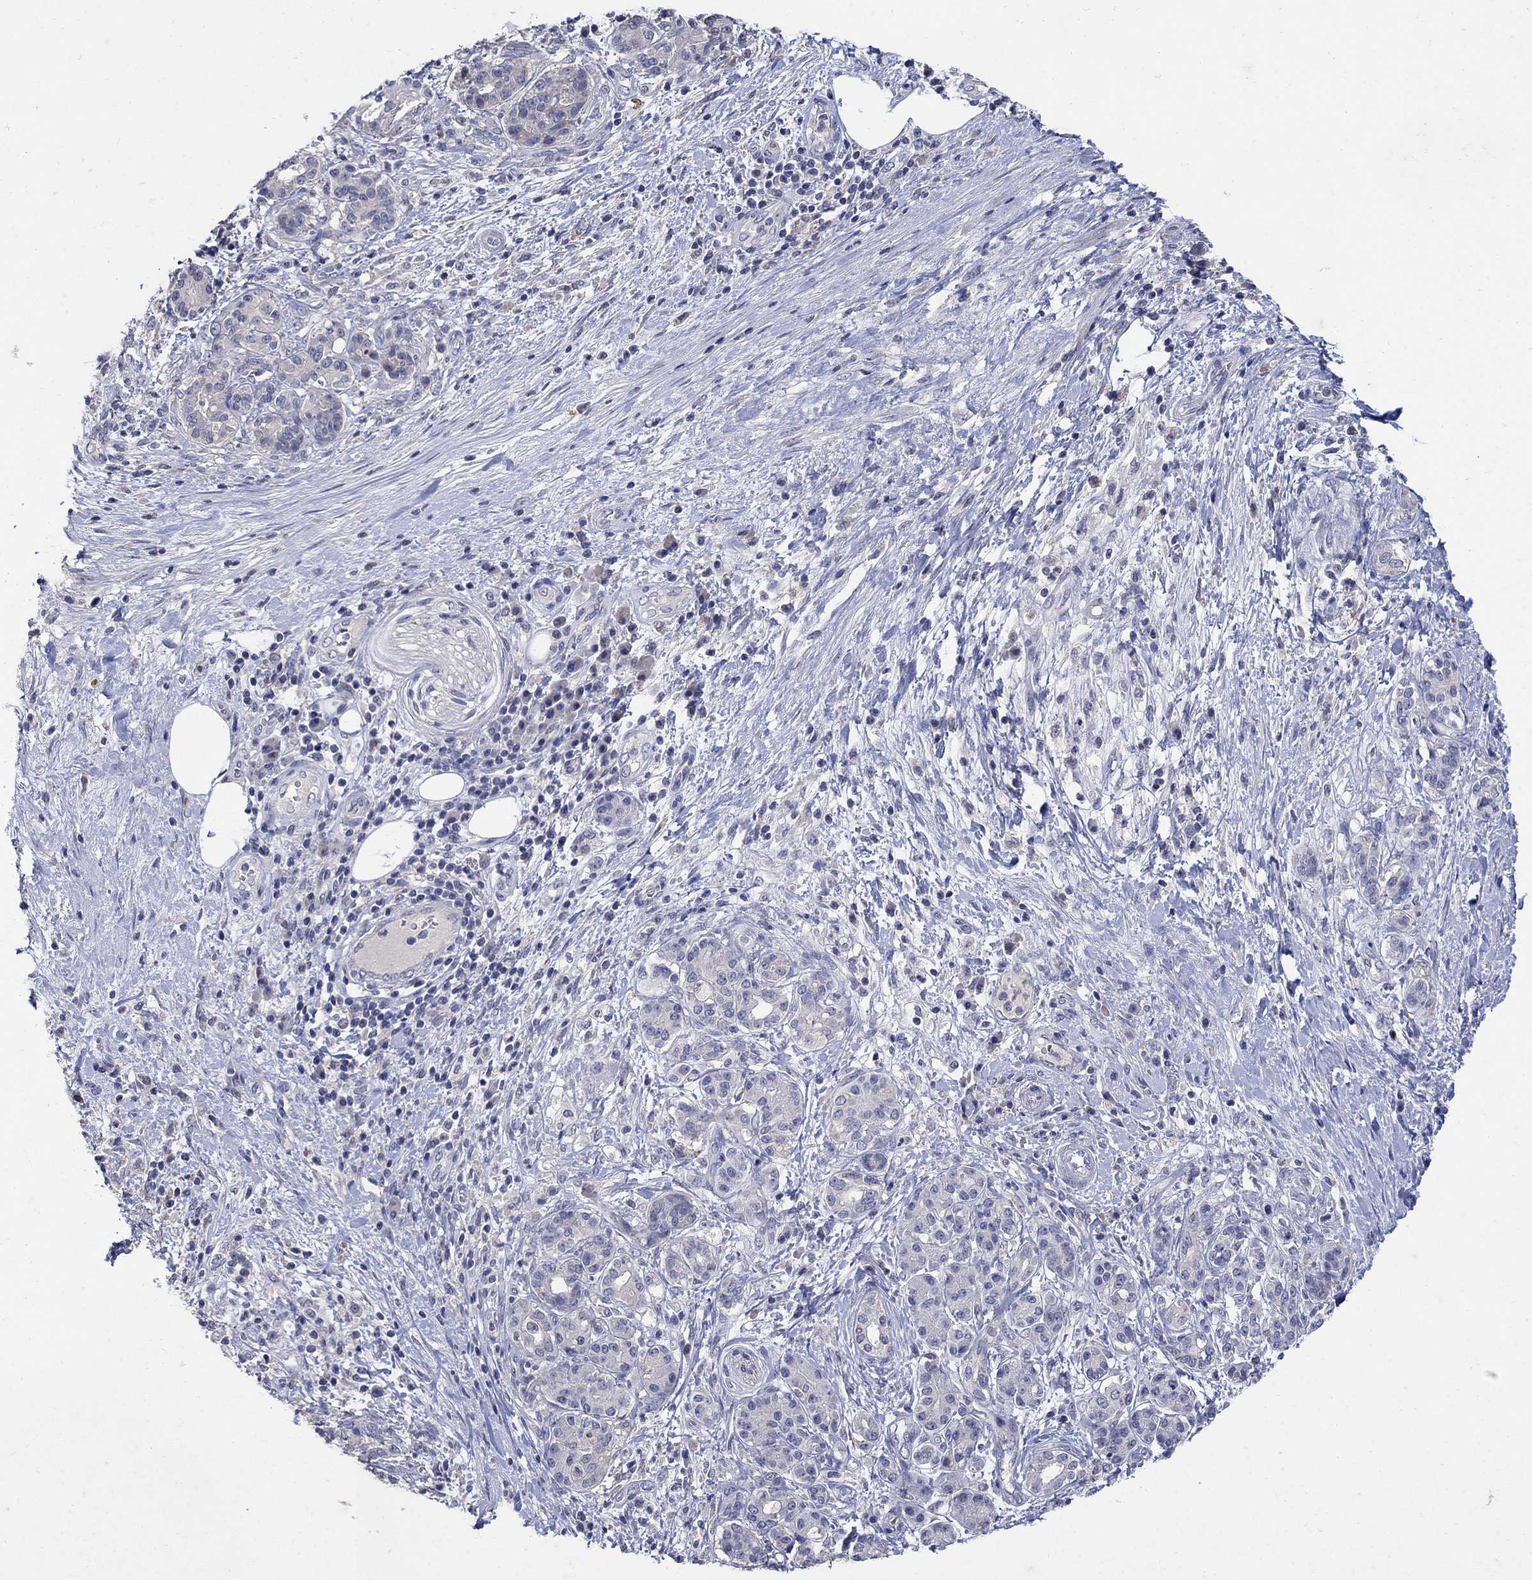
{"staining": {"intensity": "negative", "quantity": "none", "location": "none"}, "tissue": "pancreatic cancer", "cell_type": "Tumor cells", "image_type": "cancer", "snomed": [{"axis": "morphology", "description": "Adenocarcinoma, NOS"}, {"axis": "topography", "description": "Pancreas"}], "caption": "The immunohistochemistry (IHC) histopathology image has no significant positivity in tumor cells of adenocarcinoma (pancreatic) tissue.", "gene": "CETN1", "patient": {"sex": "female", "age": 73}}